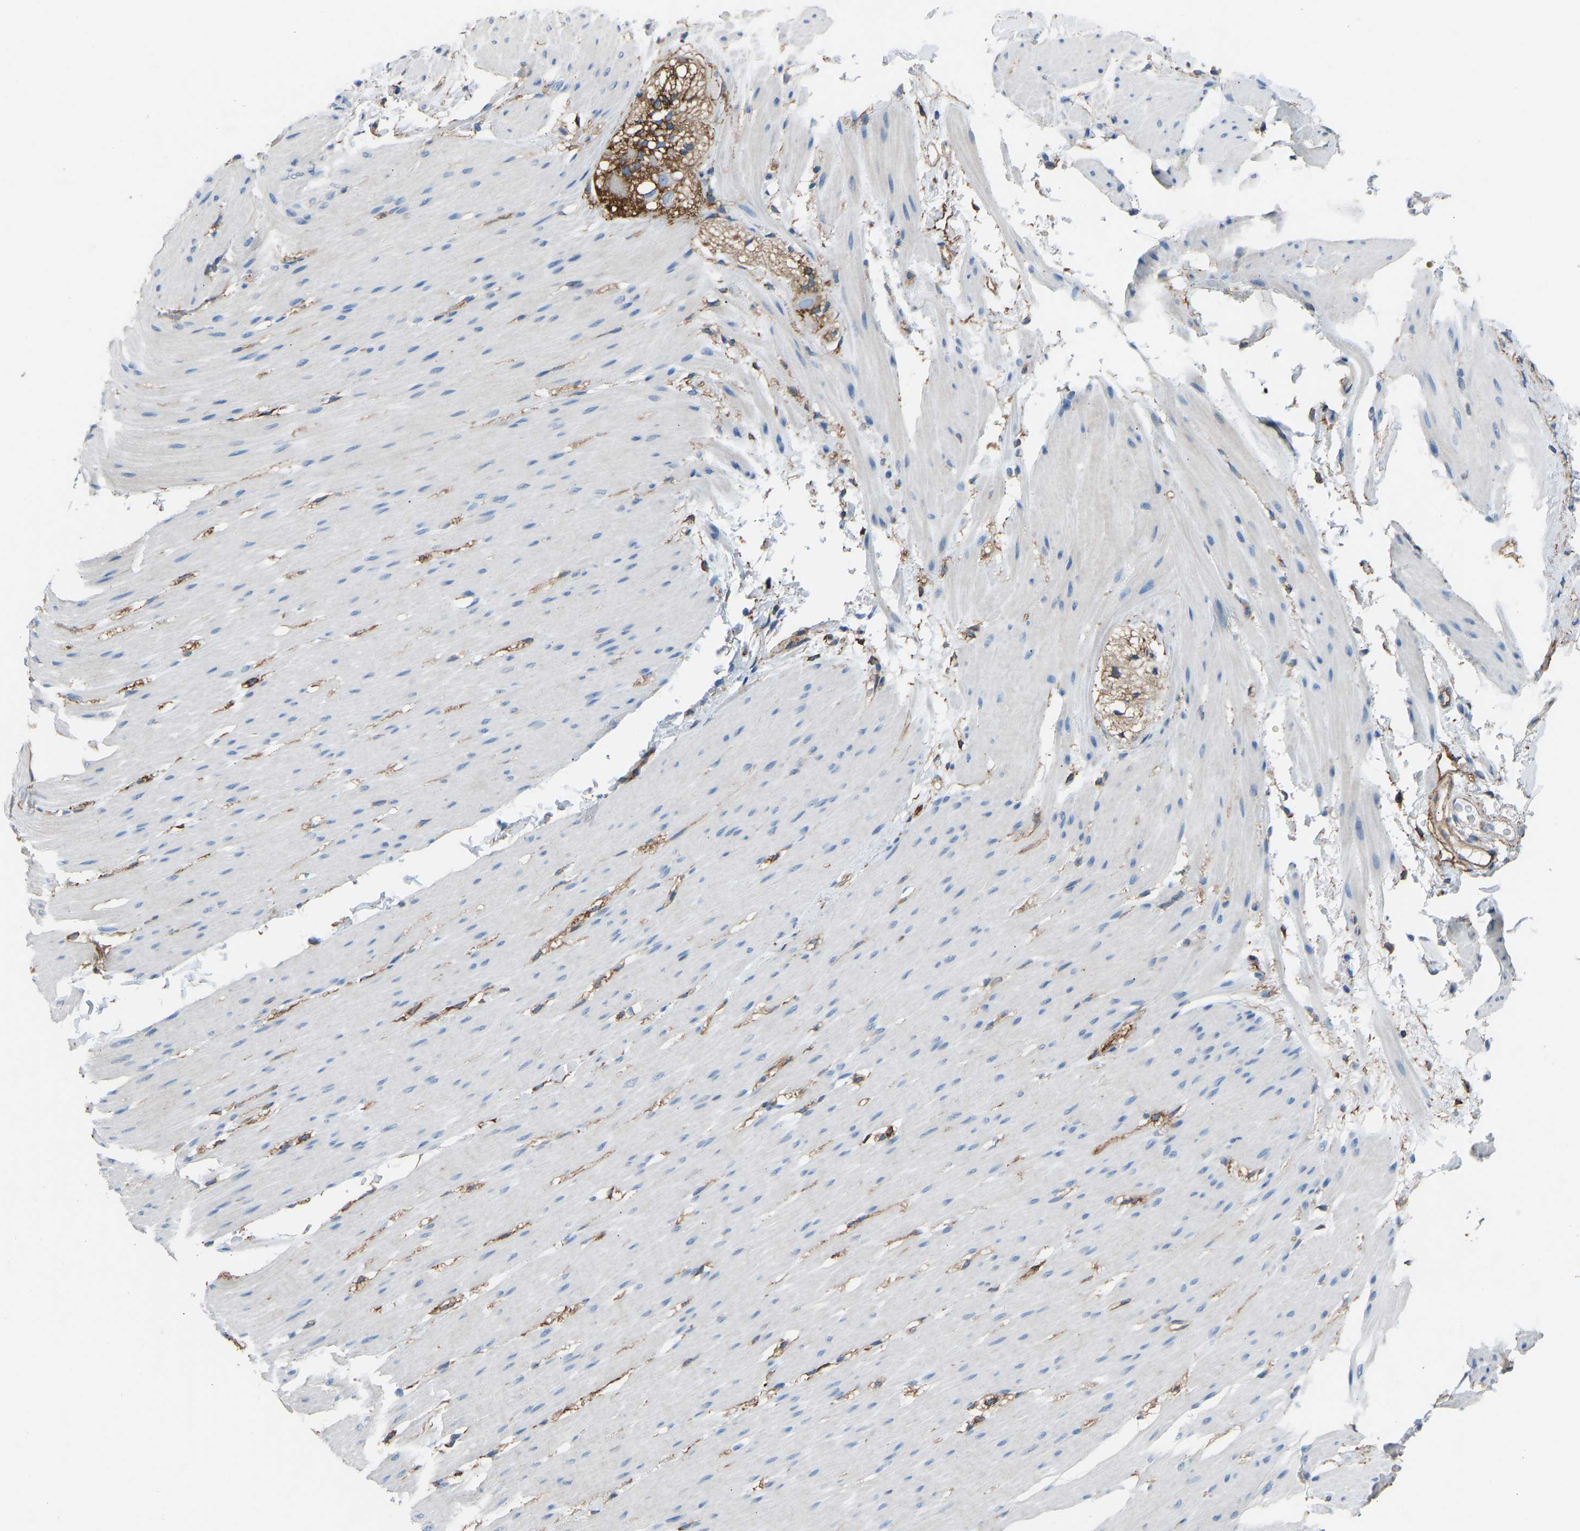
{"staining": {"intensity": "negative", "quantity": "none", "location": "none"}, "tissue": "smooth muscle", "cell_type": "Smooth muscle cells", "image_type": "normal", "snomed": [{"axis": "morphology", "description": "Normal tissue, NOS"}, {"axis": "topography", "description": "Smooth muscle"}, {"axis": "topography", "description": "Colon"}], "caption": "The immunohistochemistry (IHC) photomicrograph has no significant positivity in smooth muscle cells of smooth muscle. (DAB immunohistochemistry, high magnification).", "gene": "MYH10", "patient": {"sex": "male", "age": 67}}